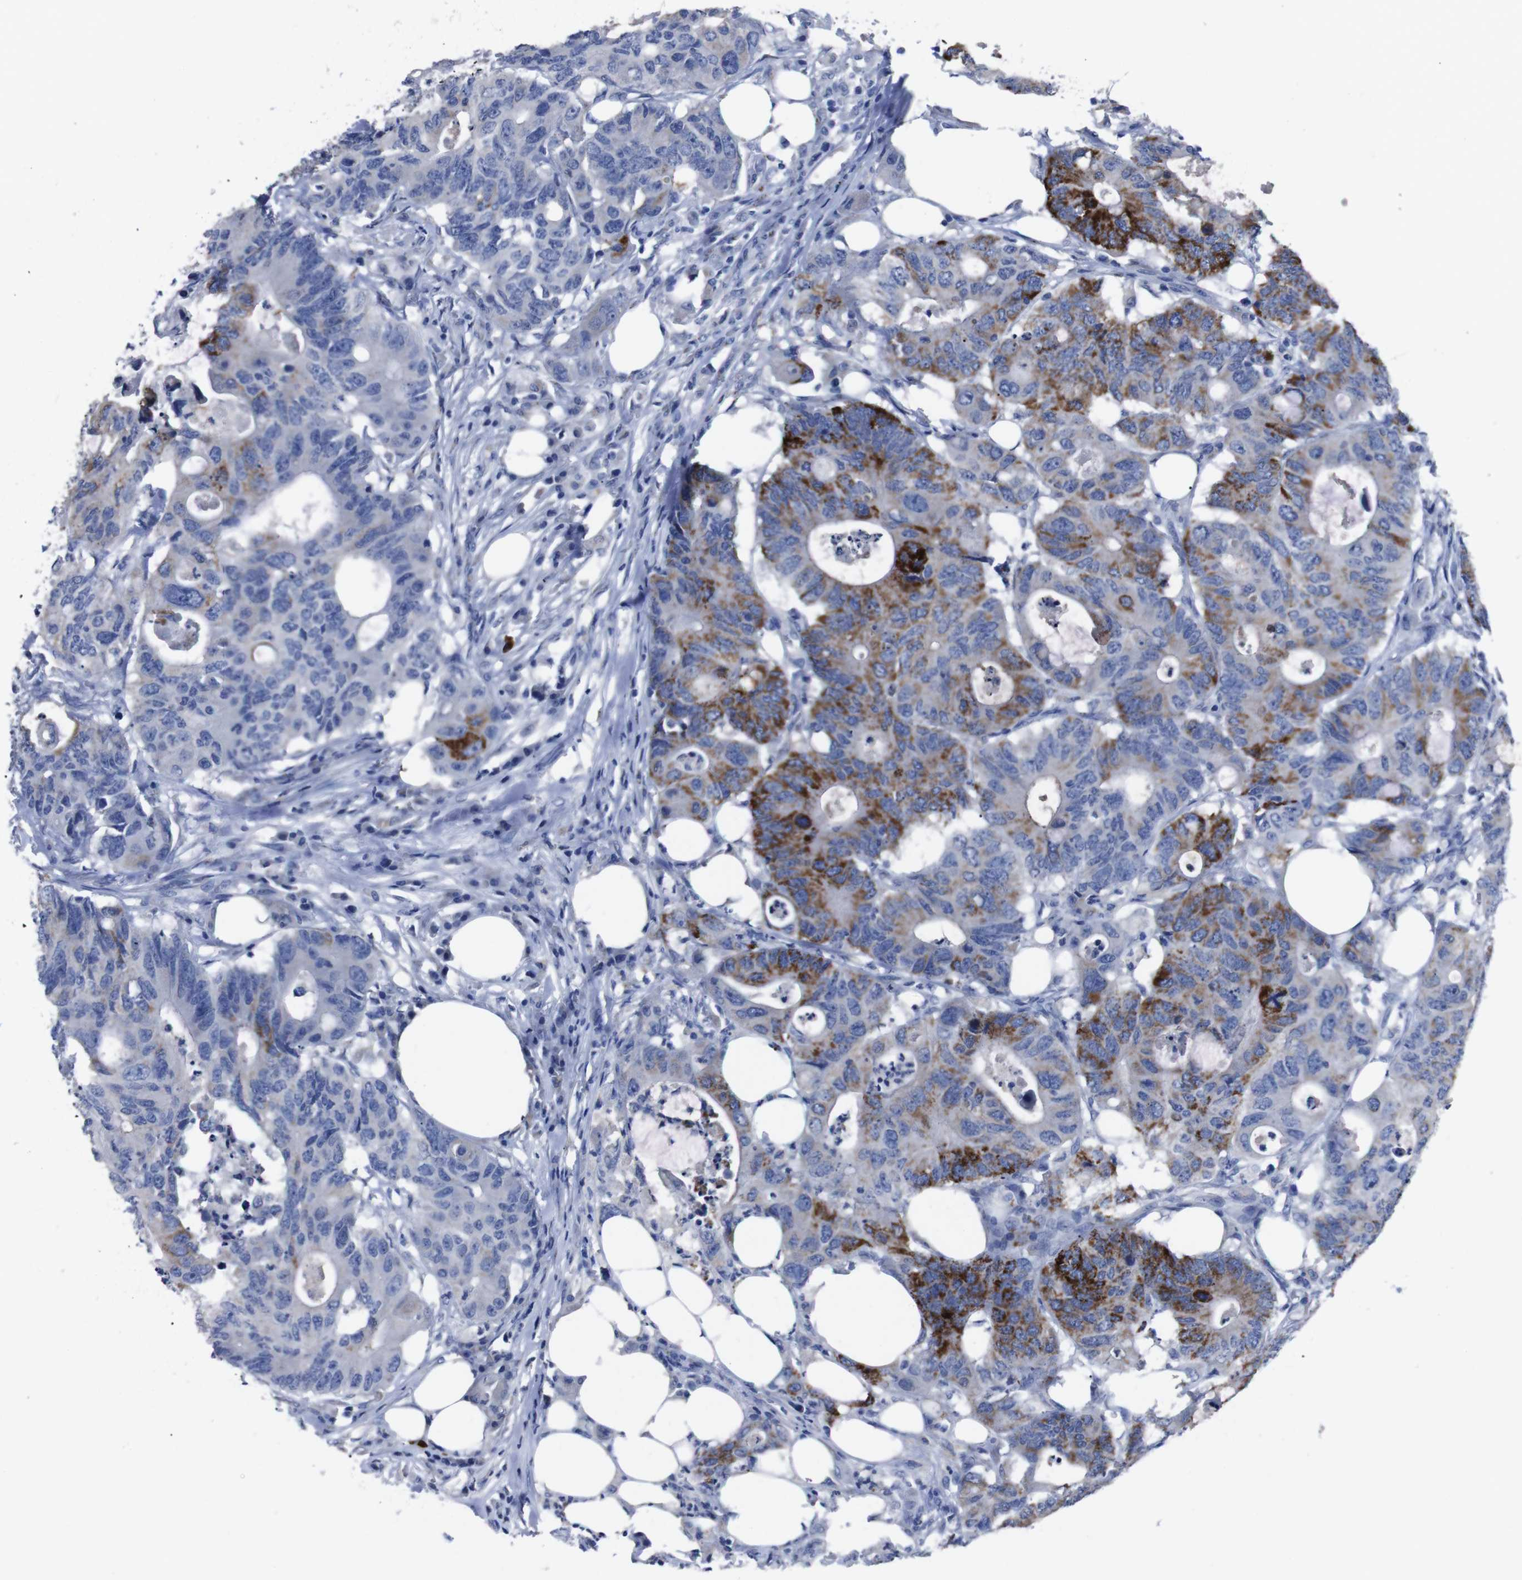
{"staining": {"intensity": "strong", "quantity": "<25%", "location": "cytoplasmic/membranous"}, "tissue": "colorectal cancer", "cell_type": "Tumor cells", "image_type": "cancer", "snomed": [{"axis": "morphology", "description": "Adenocarcinoma, NOS"}, {"axis": "topography", "description": "Colon"}], "caption": "A photomicrograph of adenocarcinoma (colorectal) stained for a protein reveals strong cytoplasmic/membranous brown staining in tumor cells.", "gene": "GJB2", "patient": {"sex": "male", "age": 71}}